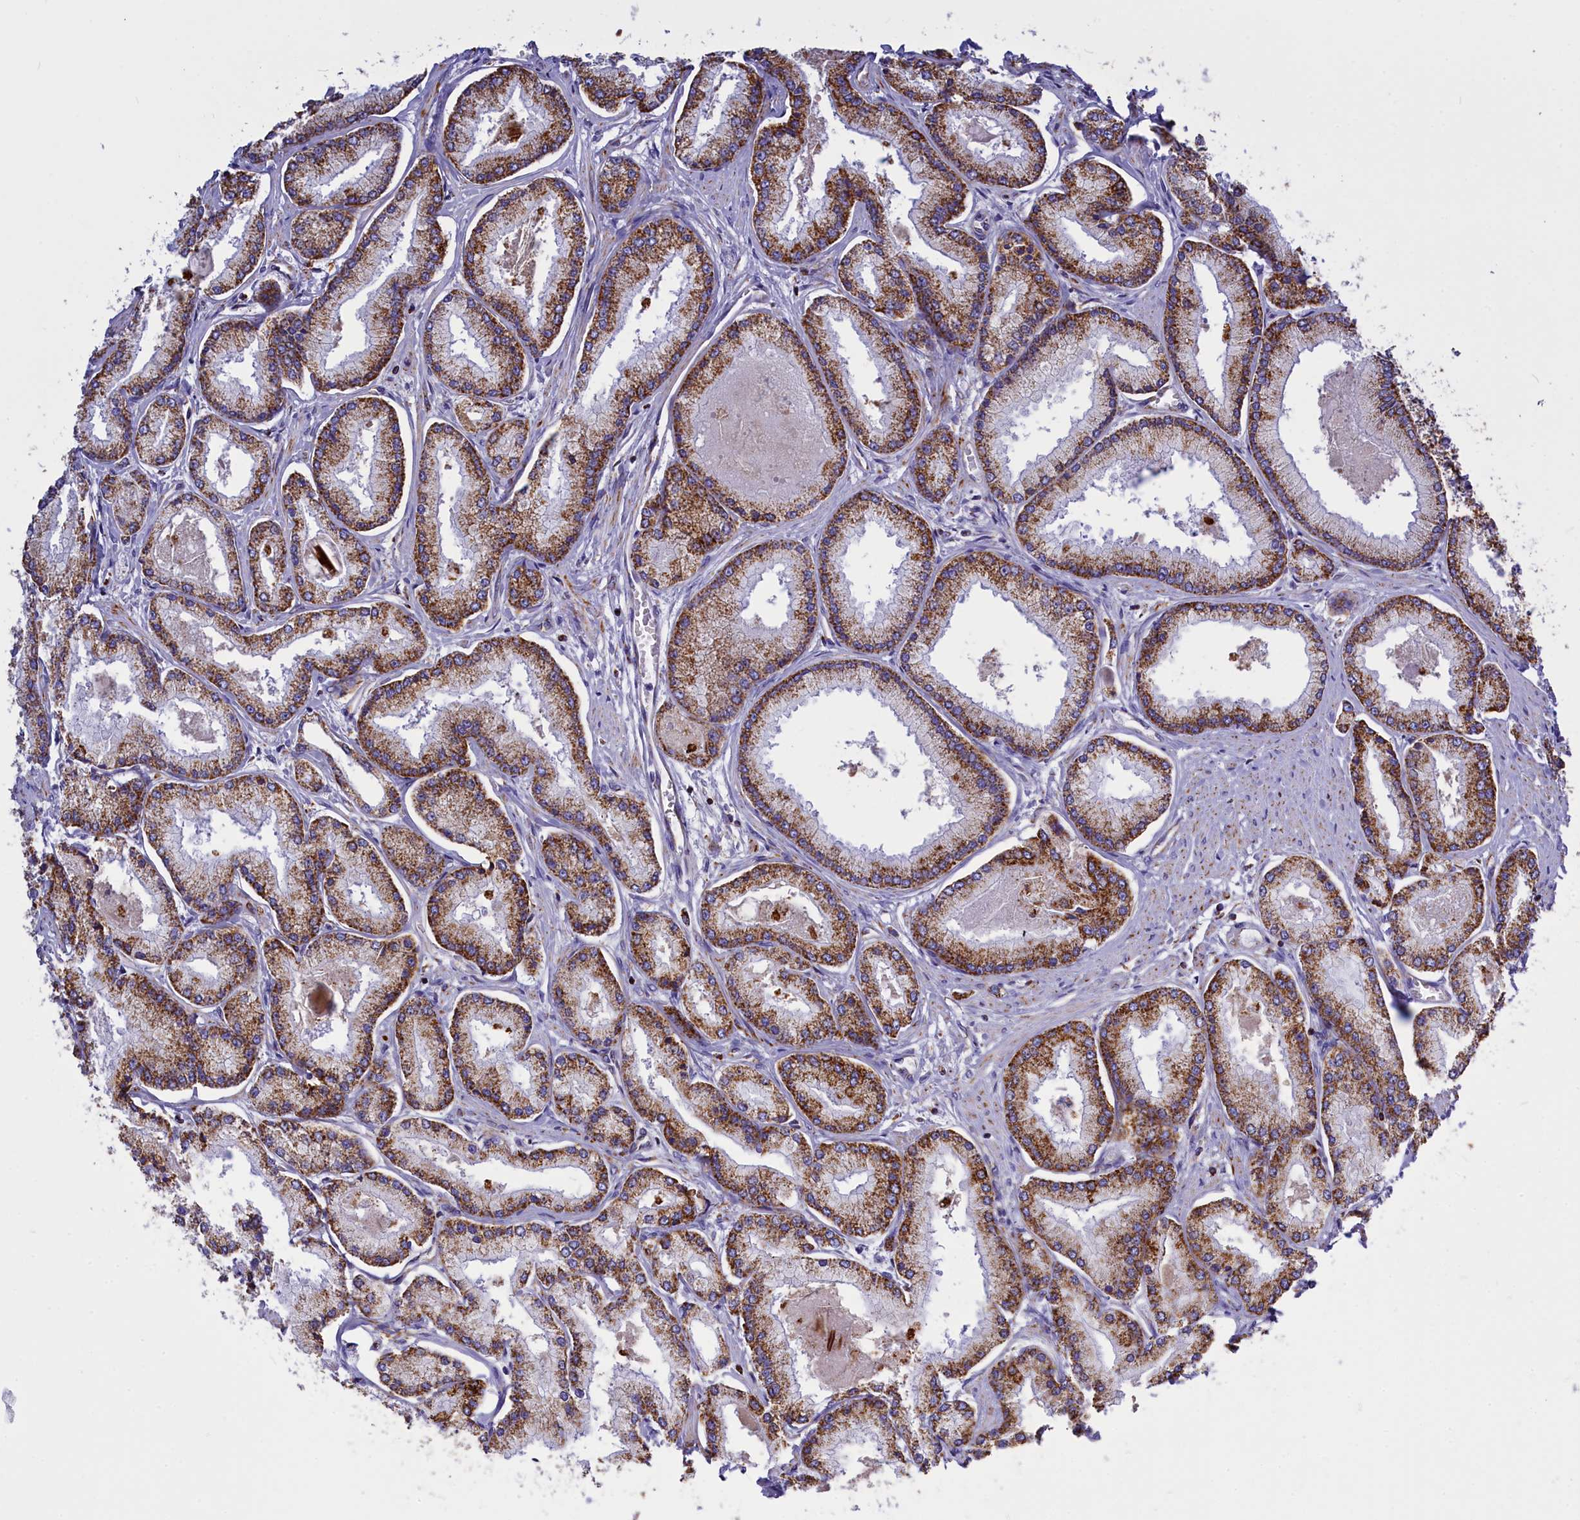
{"staining": {"intensity": "strong", "quantity": ">75%", "location": "cytoplasmic/membranous"}, "tissue": "prostate cancer", "cell_type": "Tumor cells", "image_type": "cancer", "snomed": [{"axis": "morphology", "description": "Adenocarcinoma, Low grade"}, {"axis": "topography", "description": "Prostate"}], "caption": "This photomicrograph displays immunohistochemistry (IHC) staining of adenocarcinoma (low-grade) (prostate), with high strong cytoplasmic/membranous expression in approximately >75% of tumor cells.", "gene": "VDAC2", "patient": {"sex": "male", "age": 74}}